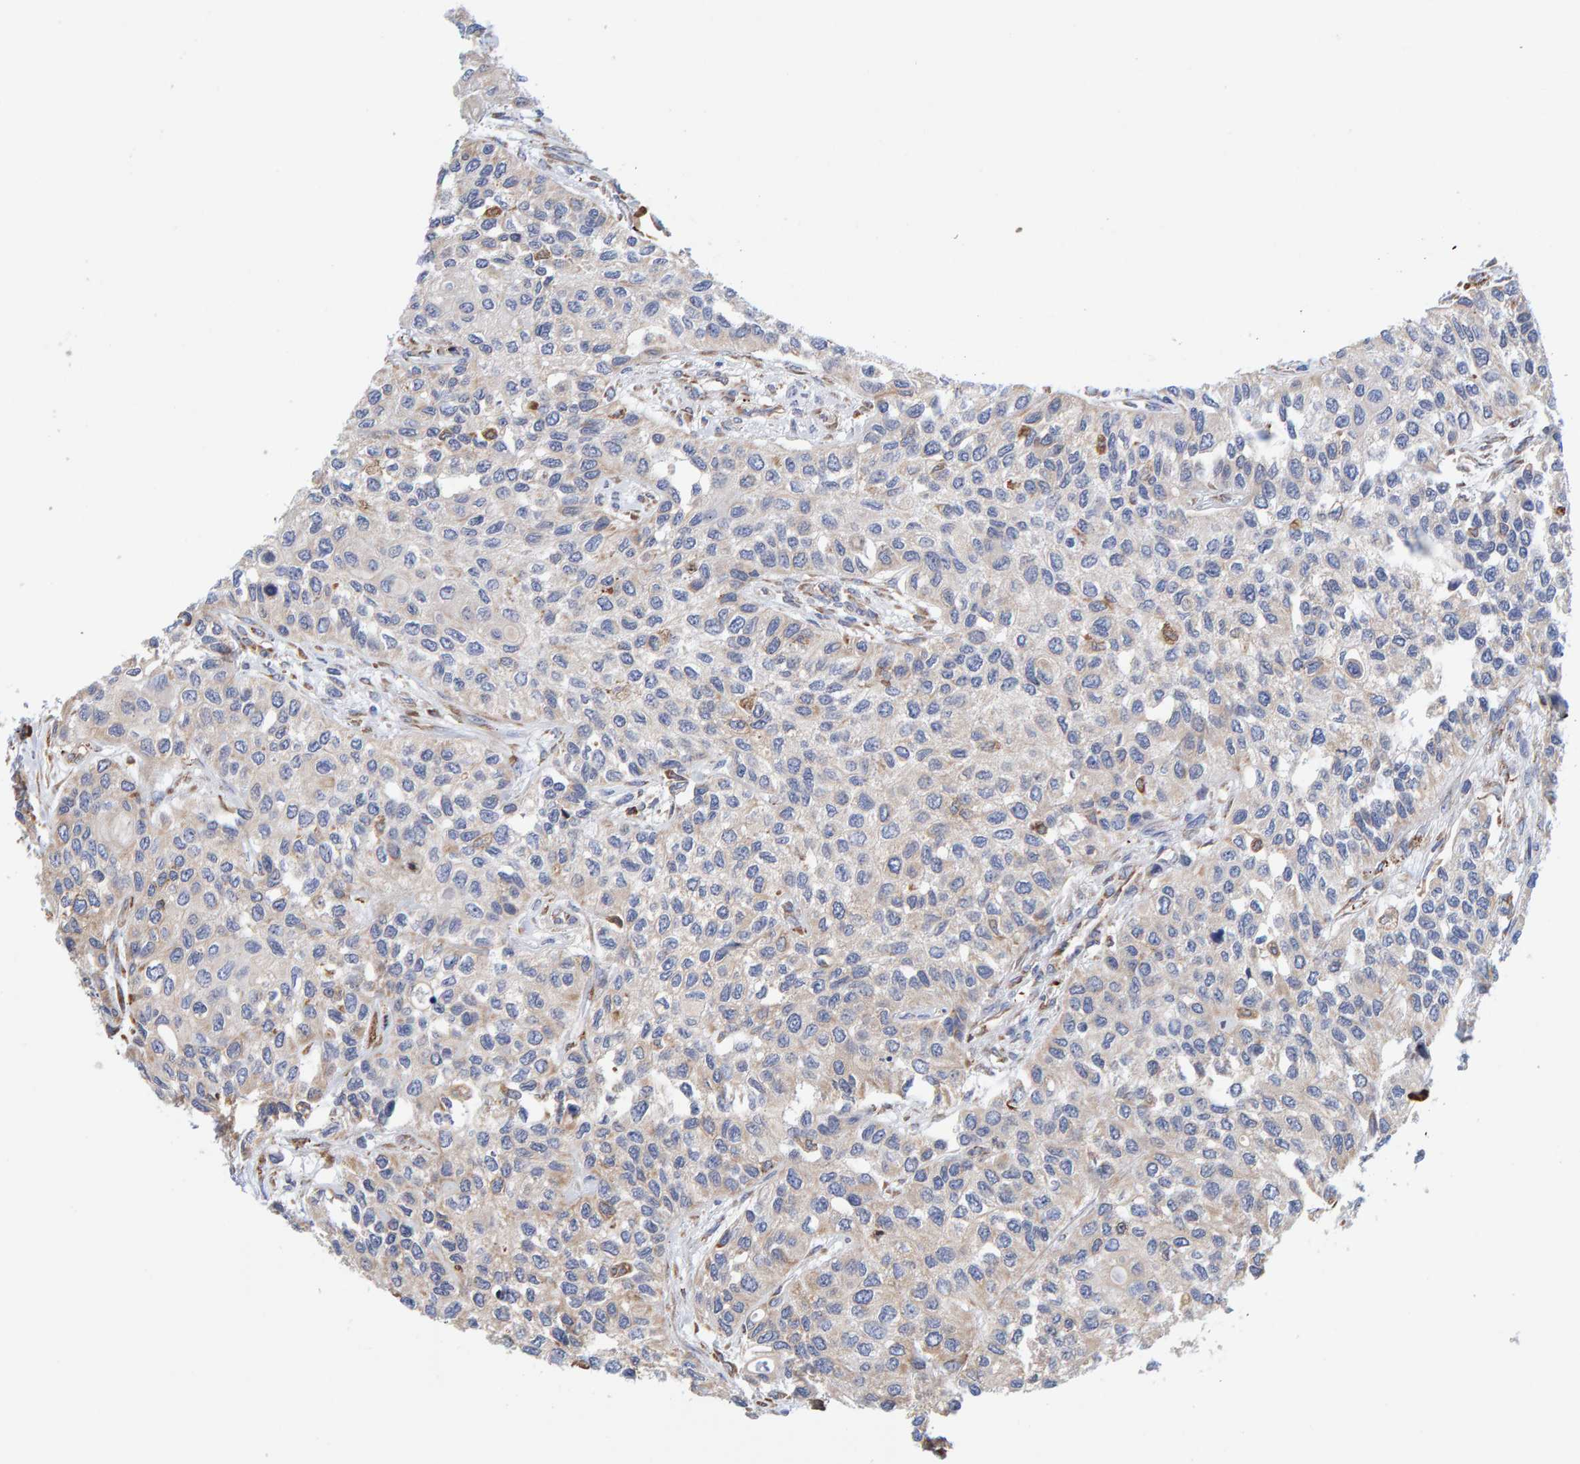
{"staining": {"intensity": "moderate", "quantity": "<25%", "location": "cytoplasmic/membranous"}, "tissue": "urothelial cancer", "cell_type": "Tumor cells", "image_type": "cancer", "snomed": [{"axis": "morphology", "description": "Urothelial carcinoma, High grade"}, {"axis": "topography", "description": "Urinary bladder"}], "caption": "Tumor cells demonstrate low levels of moderate cytoplasmic/membranous positivity in approximately <25% of cells in urothelial carcinoma (high-grade). (DAB (3,3'-diaminobenzidine) IHC, brown staining for protein, blue staining for nuclei).", "gene": "SGPL1", "patient": {"sex": "female", "age": 56}}